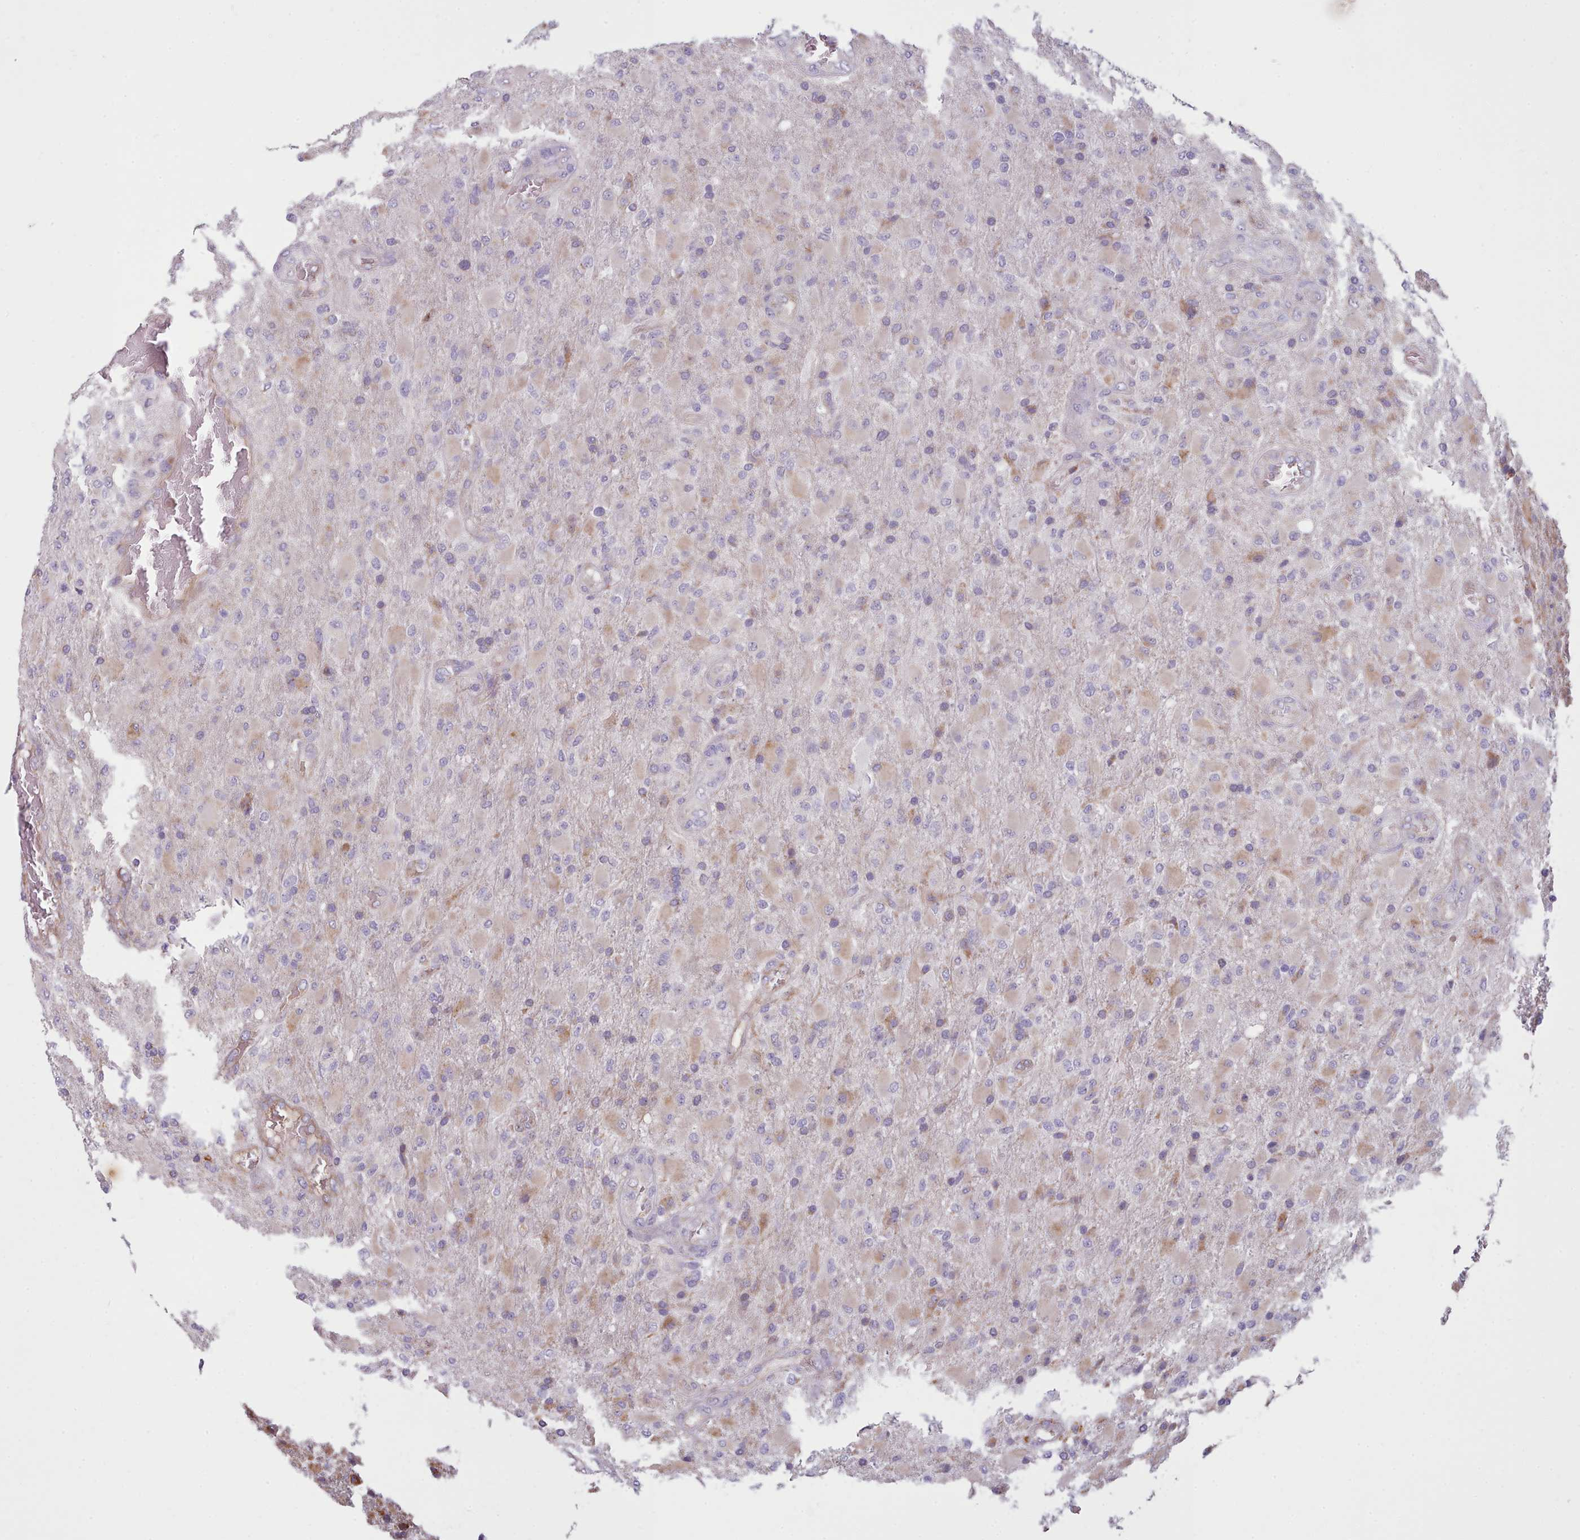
{"staining": {"intensity": "moderate", "quantity": "<25%", "location": "cytoplasmic/membranous"}, "tissue": "glioma", "cell_type": "Tumor cells", "image_type": "cancer", "snomed": [{"axis": "morphology", "description": "Glioma, malignant, Low grade"}, {"axis": "topography", "description": "Brain"}], "caption": "Brown immunohistochemical staining in human malignant low-grade glioma shows moderate cytoplasmic/membranous positivity in approximately <25% of tumor cells.", "gene": "SLC52A3", "patient": {"sex": "male", "age": 65}}